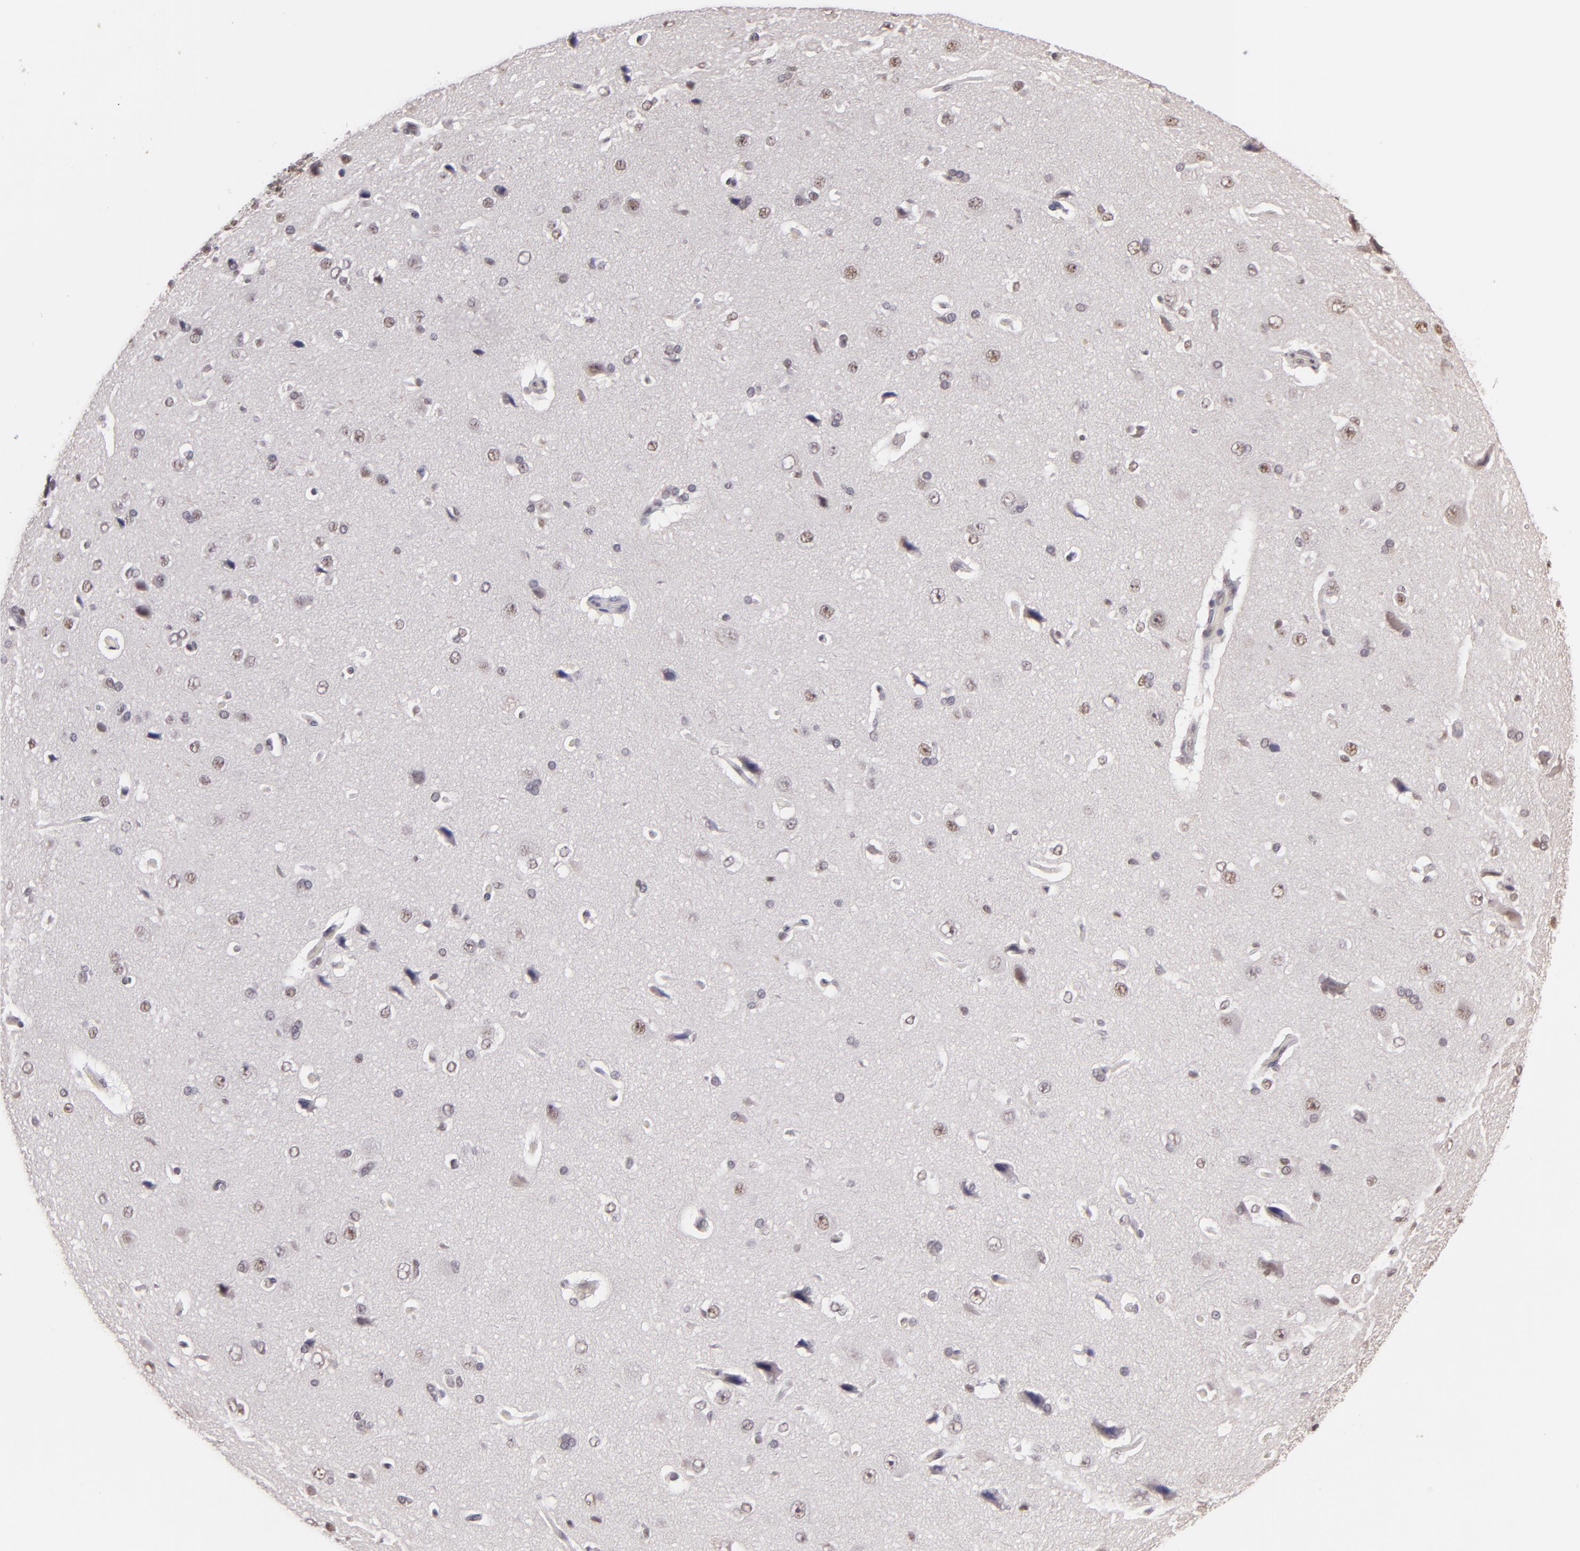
{"staining": {"intensity": "weak", "quantity": ">75%", "location": "nuclear"}, "tissue": "cerebral cortex", "cell_type": "Endothelial cells", "image_type": "normal", "snomed": [{"axis": "morphology", "description": "Normal tissue, NOS"}, {"axis": "topography", "description": "Cerebral cortex"}], "caption": "Cerebral cortex was stained to show a protein in brown. There is low levels of weak nuclear positivity in about >75% of endothelial cells.", "gene": "INTS6", "patient": {"sex": "female", "age": 45}}